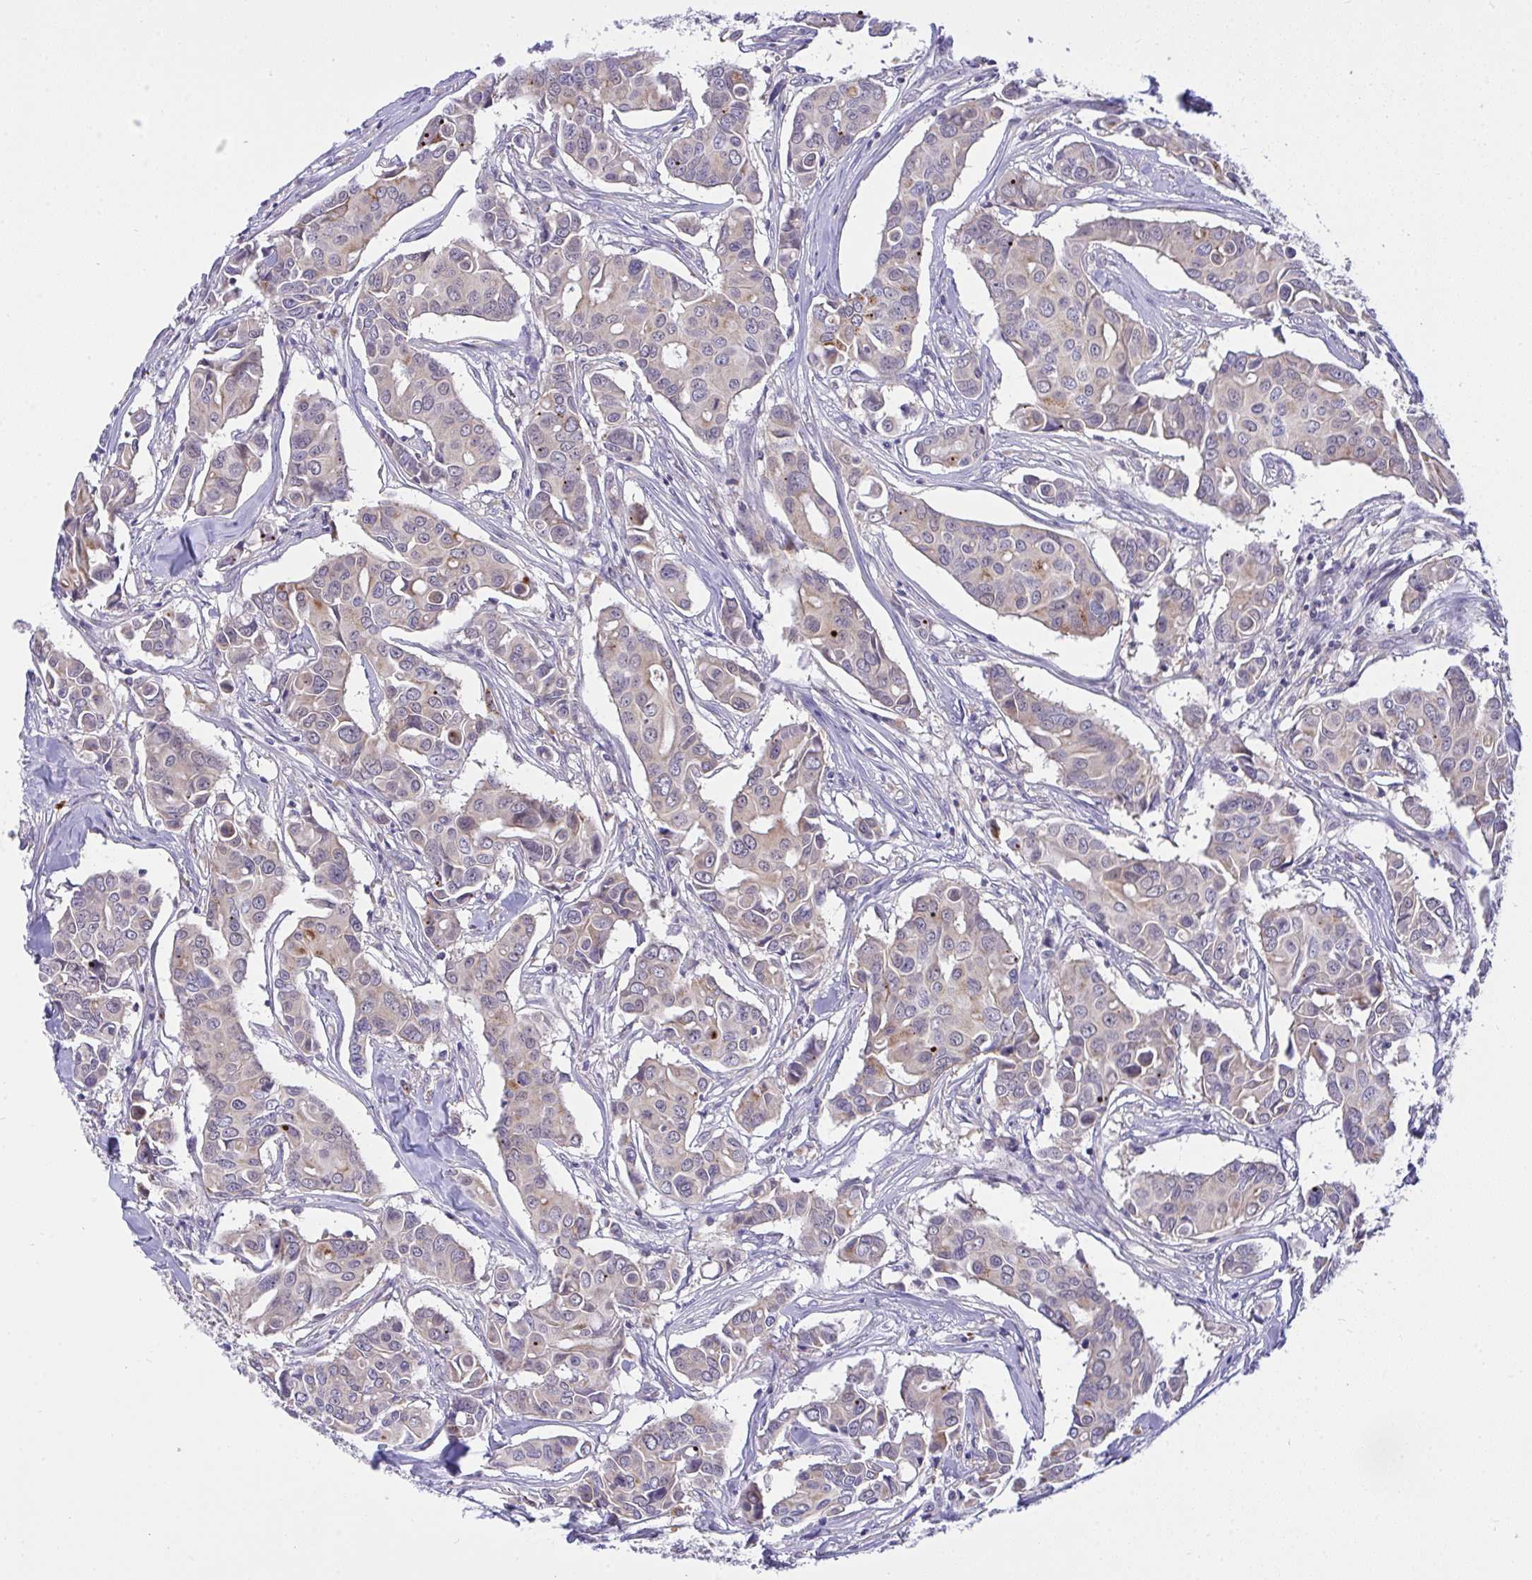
{"staining": {"intensity": "moderate", "quantity": "<25%", "location": "cytoplasmic/membranous"}, "tissue": "breast cancer", "cell_type": "Tumor cells", "image_type": "cancer", "snomed": [{"axis": "morphology", "description": "Duct carcinoma"}, {"axis": "topography", "description": "Breast"}], "caption": "Moderate cytoplasmic/membranous expression for a protein is seen in approximately <25% of tumor cells of infiltrating ductal carcinoma (breast) using immunohistochemistry.", "gene": "HOXD12", "patient": {"sex": "female", "age": 54}}